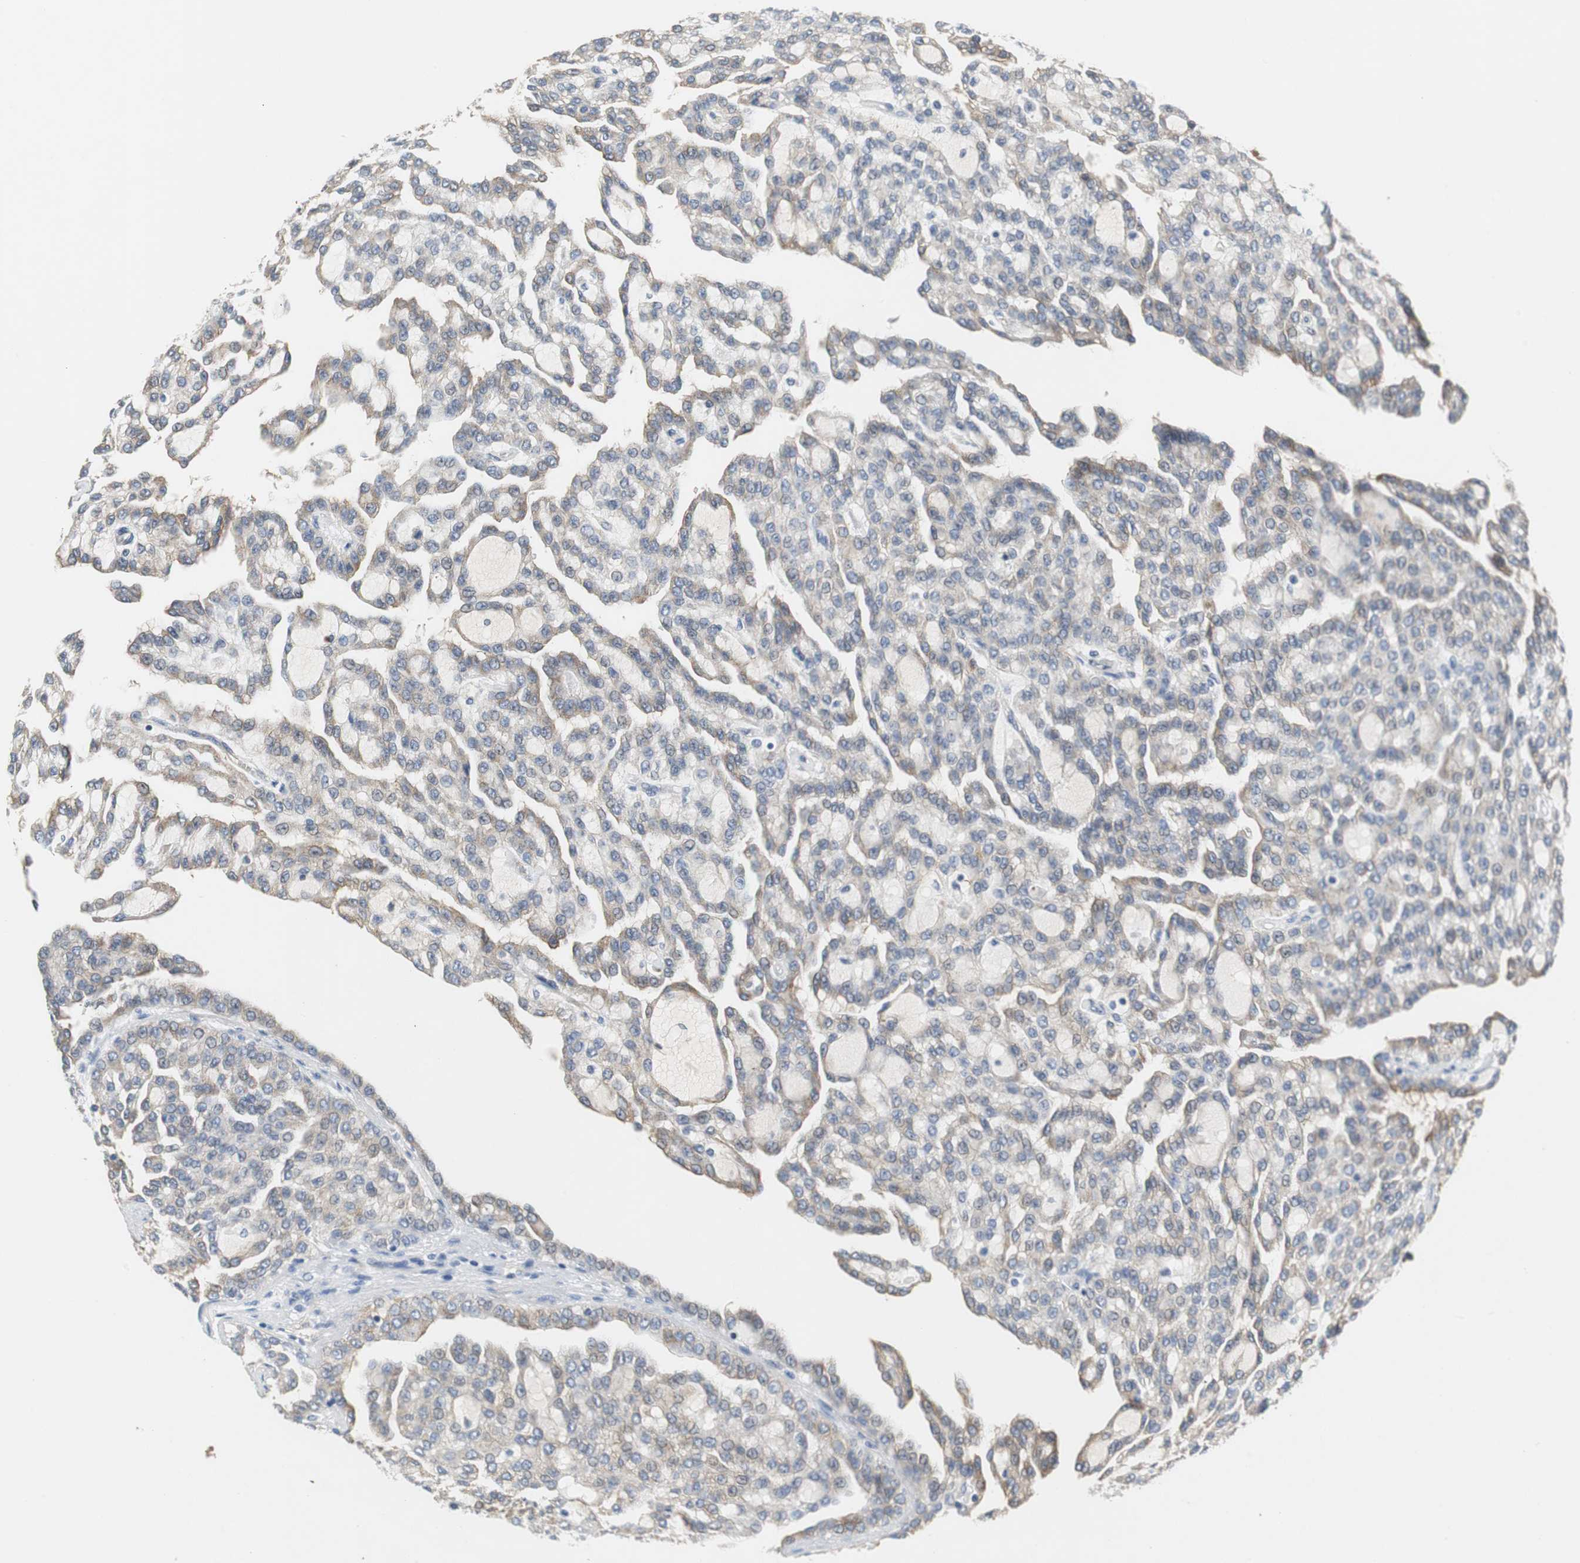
{"staining": {"intensity": "weak", "quantity": "25%-75%", "location": "cytoplasmic/membranous"}, "tissue": "renal cancer", "cell_type": "Tumor cells", "image_type": "cancer", "snomed": [{"axis": "morphology", "description": "Adenocarcinoma, NOS"}, {"axis": "topography", "description": "Kidney"}], "caption": "Human adenocarcinoma (renal) stained for a protein (brown) demonstrates weak cytoplasmic/membranous positive staining in approximately 25%-75% of tumor cells.", "gene": "ISCU", "patient": {"sex": "male", "age": 63}}